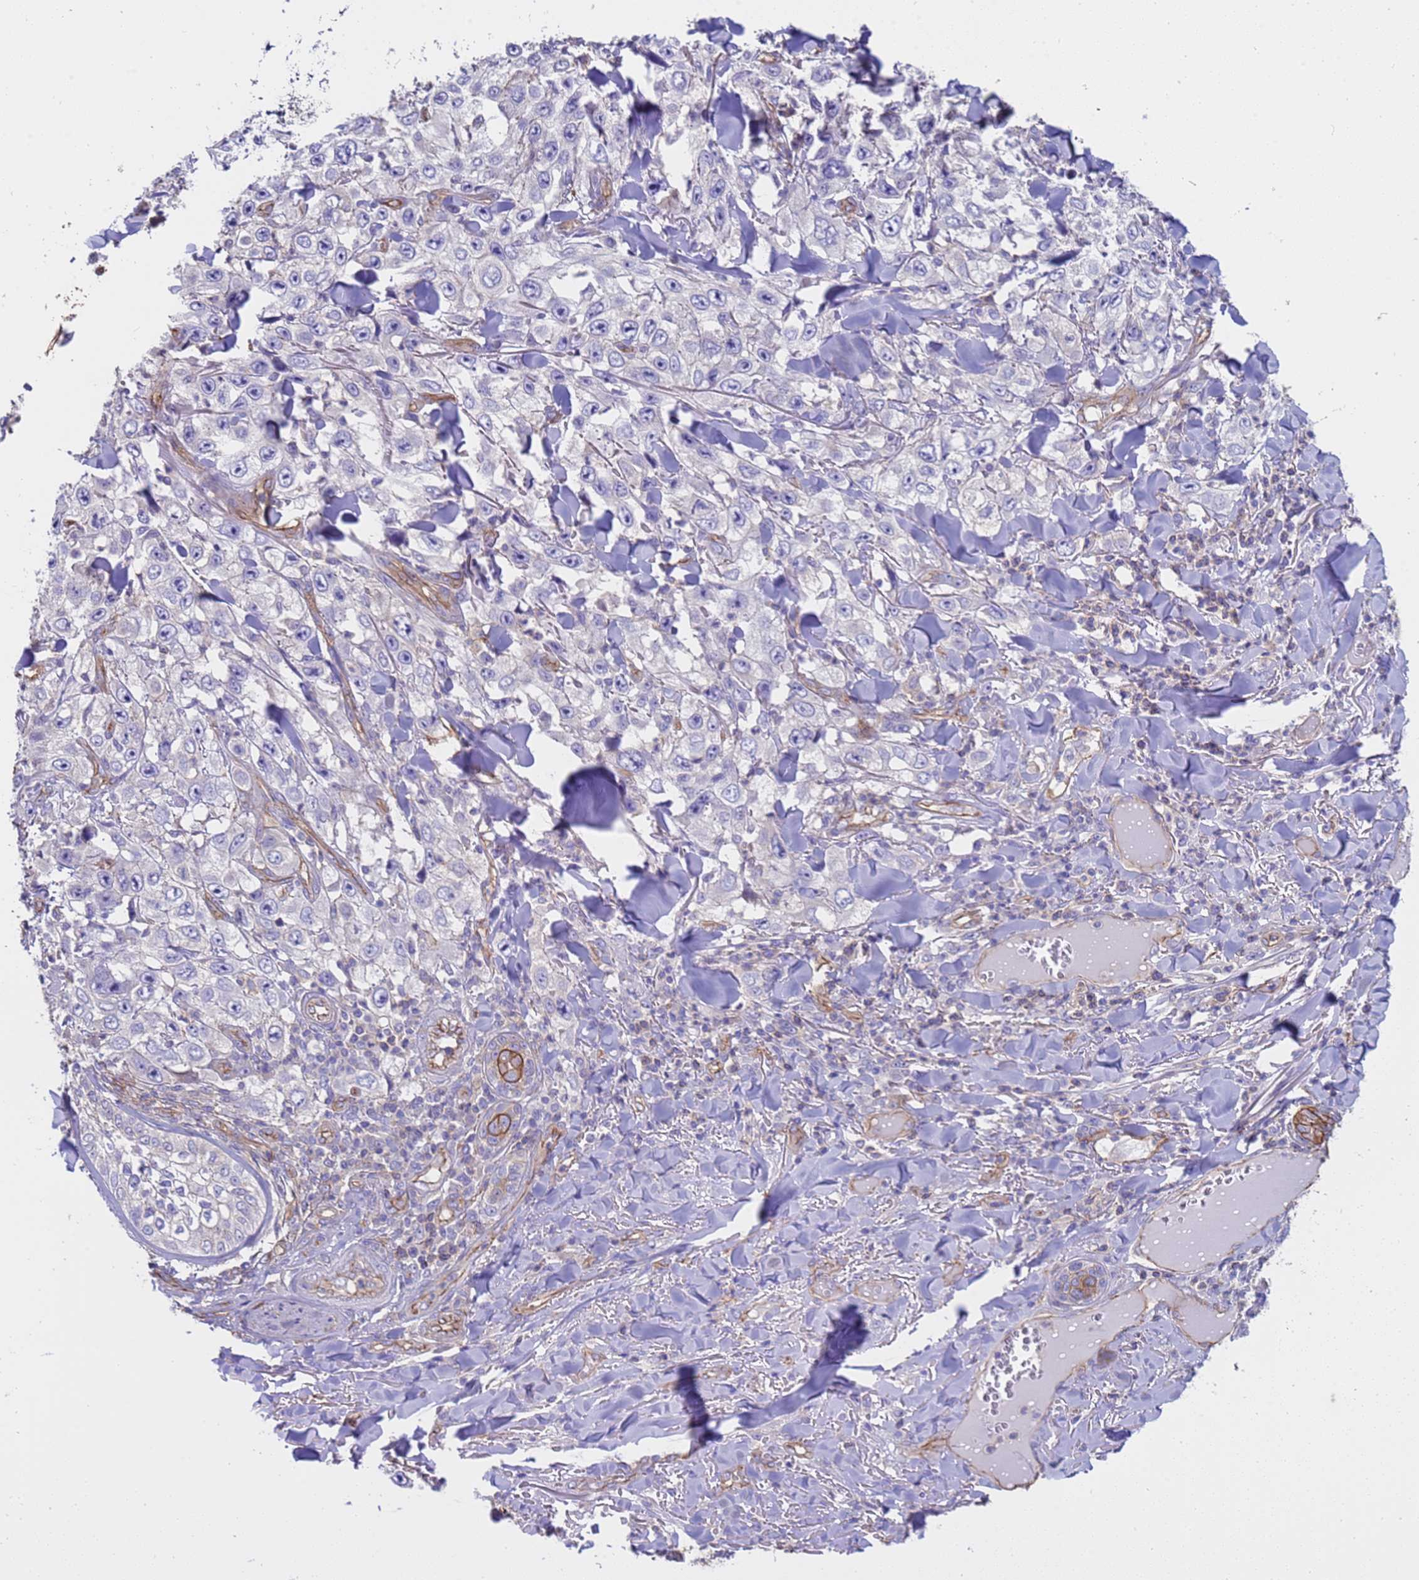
{"staining": {"intensity": "negative", "quantity": "none", "location": "none"}, "tissue": "skin cancer", "cell_type": "Tumor cells", "image_type": "cancer", "snomed": [{"axis": "morphology", "description": "Squamous cell carcinoma, NOS"}, {"axis": "topography", "description": "Skin"}], "caption": "Immunohistochemistry (IHC) histopathology image of neoplastic tissue: skin cancer (squamous cell carcinoma) stained with DAB reveals no significant protein expression in tumor cells. (DAB IHC visualized using brightfield microscopy, high magnification).", "gene": "ZNF248", "patient": {"sex": "male", "age": 82}}